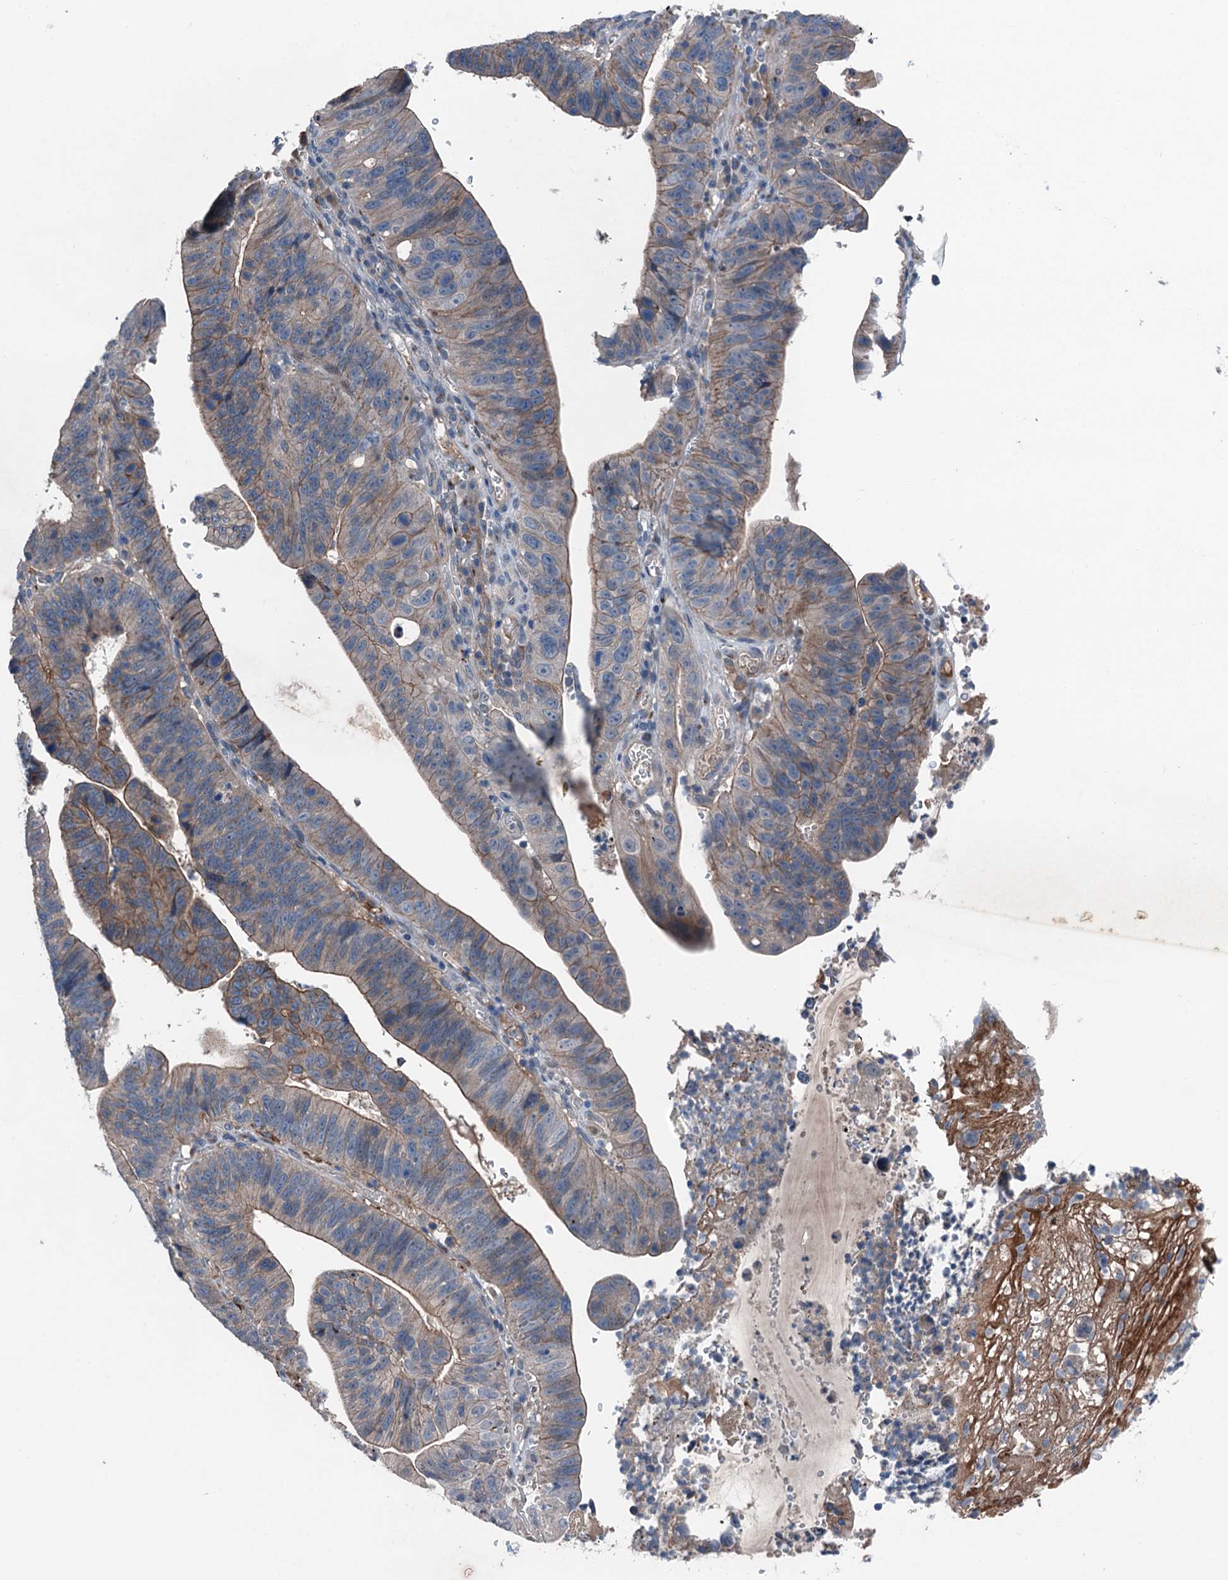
{"staining": {"intensity": "moderate", "quantity": "<25%", "location": "cytoplasmic/membranous"}, "tissue": "stomach cancer", "cell_type": "Tumor cells", "image_type": "cancer", "snomed": [{"axis": "morphology", "description": "Adenocarcinoma, NOS"}, {"axis": "topography", "description": "Stomach"}], "caption": "Protein analysis of adenocarcinoma (stomach) tissue demonstrates moderate cytoplasmic/membranous positivity in about <25% of tumor cells. Immunohistochemistry stains the protein in brown and the nuclei are stained blue.", "gene": "SLC2A10", "patient": {"sex": "male", "age": 59}}